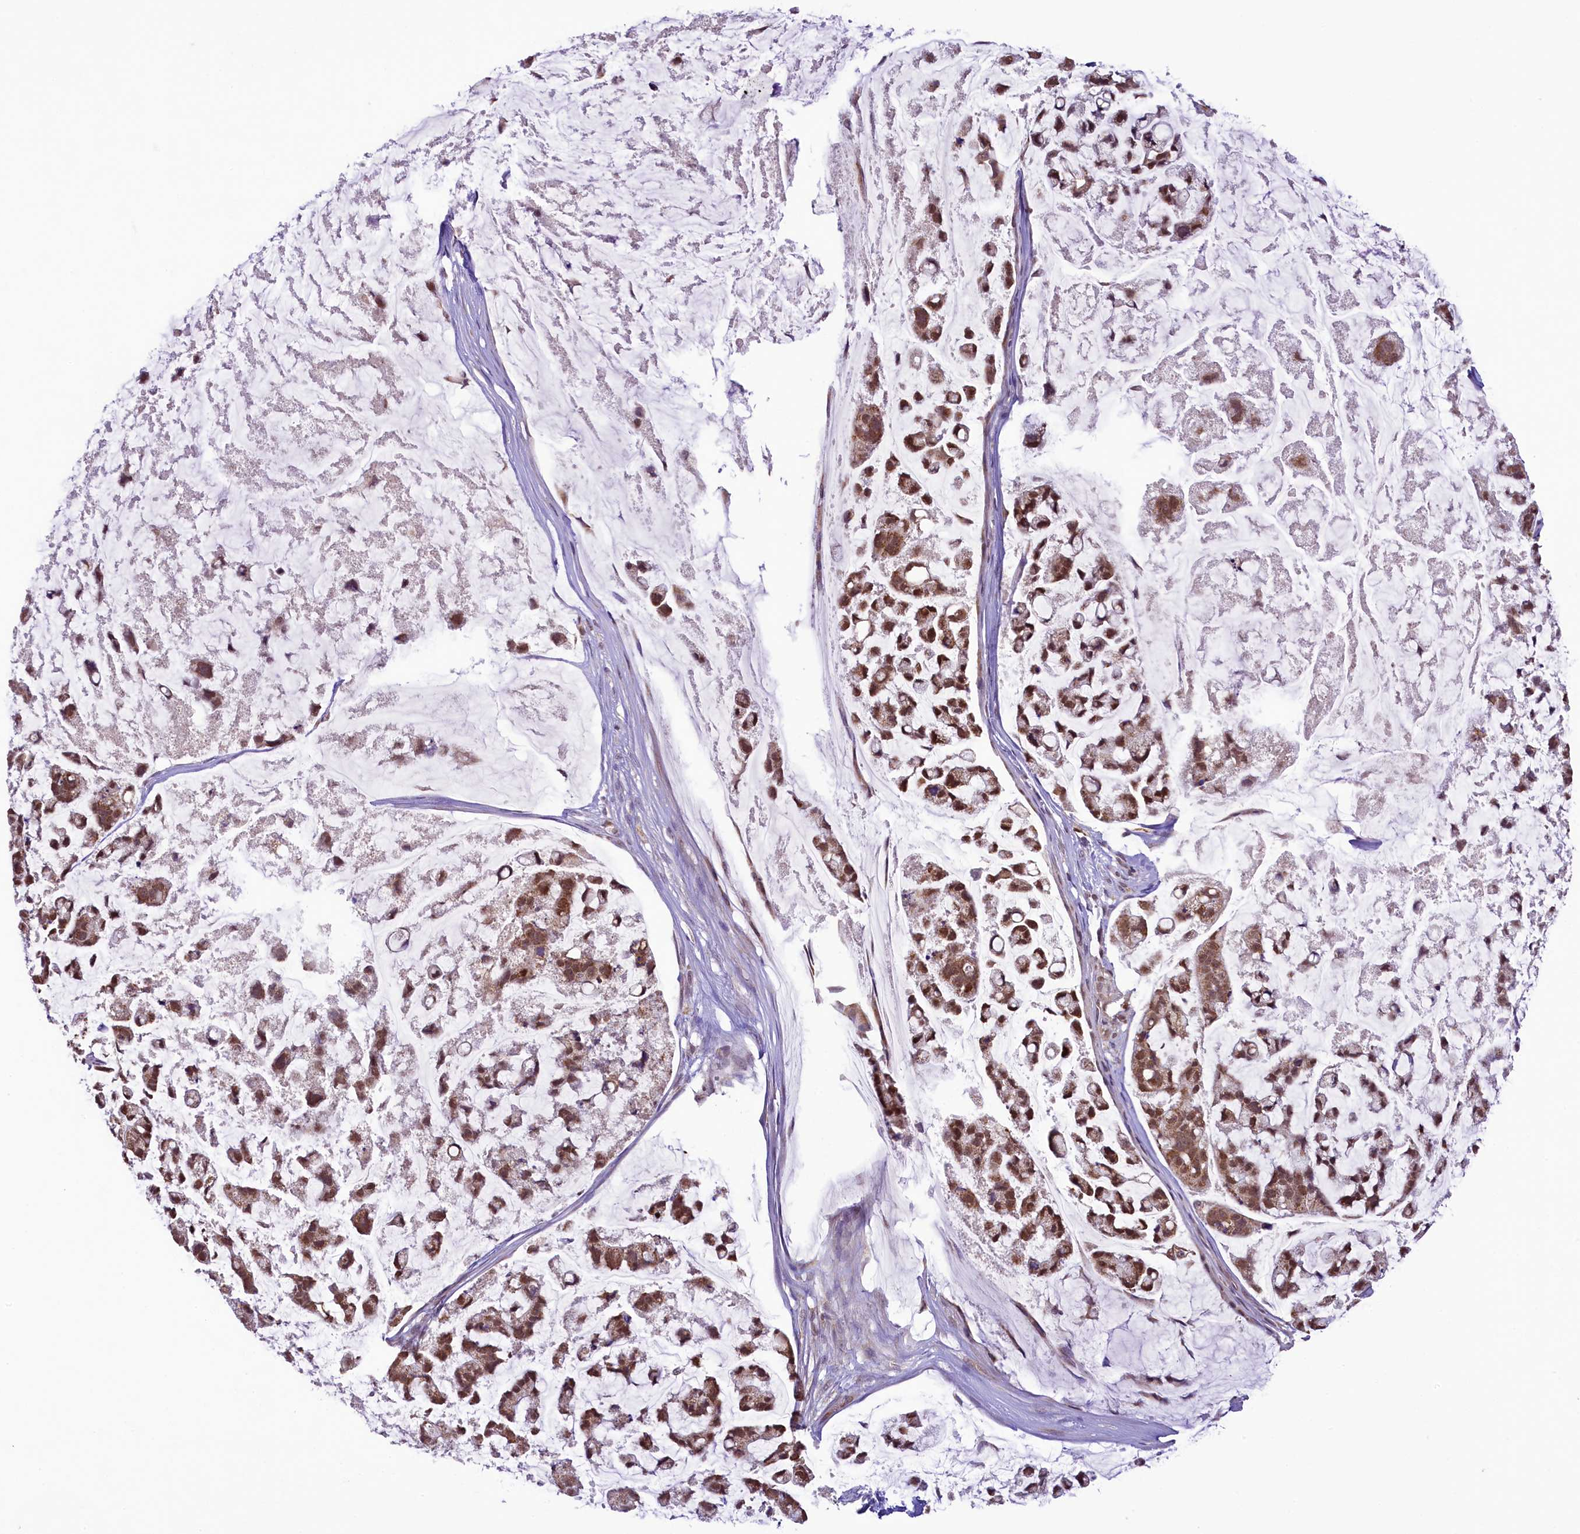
{"staining": {"intensity": "moderate", "quantity": ">75%", "location": "cytoplasmic/membranous,nuclear"}, "tissue": "stomach cancer", "cell_type": "Tumor cells", "image_type": "cancer", "snomed": [{"axis": "morphology", "description": "Adenocarcinoma, NOS"}, {"axis": "topography", "description": "Stomach, lower"}], "caption": "Immunohistochemistry (IHC) micrograph of neoplastic tissue: stomach adenocarcinoma stained using immunohistochemistry (IHC) exhibits medium levels of moderate protein expression localized specifically in the cytoplasmic/membranous and nuclear of tumor cells, appearing as a cytoplasmic/membranous and nuclear brown color.", "gene": "PAF1", "patient": {"sex": "male", "age": 67}}